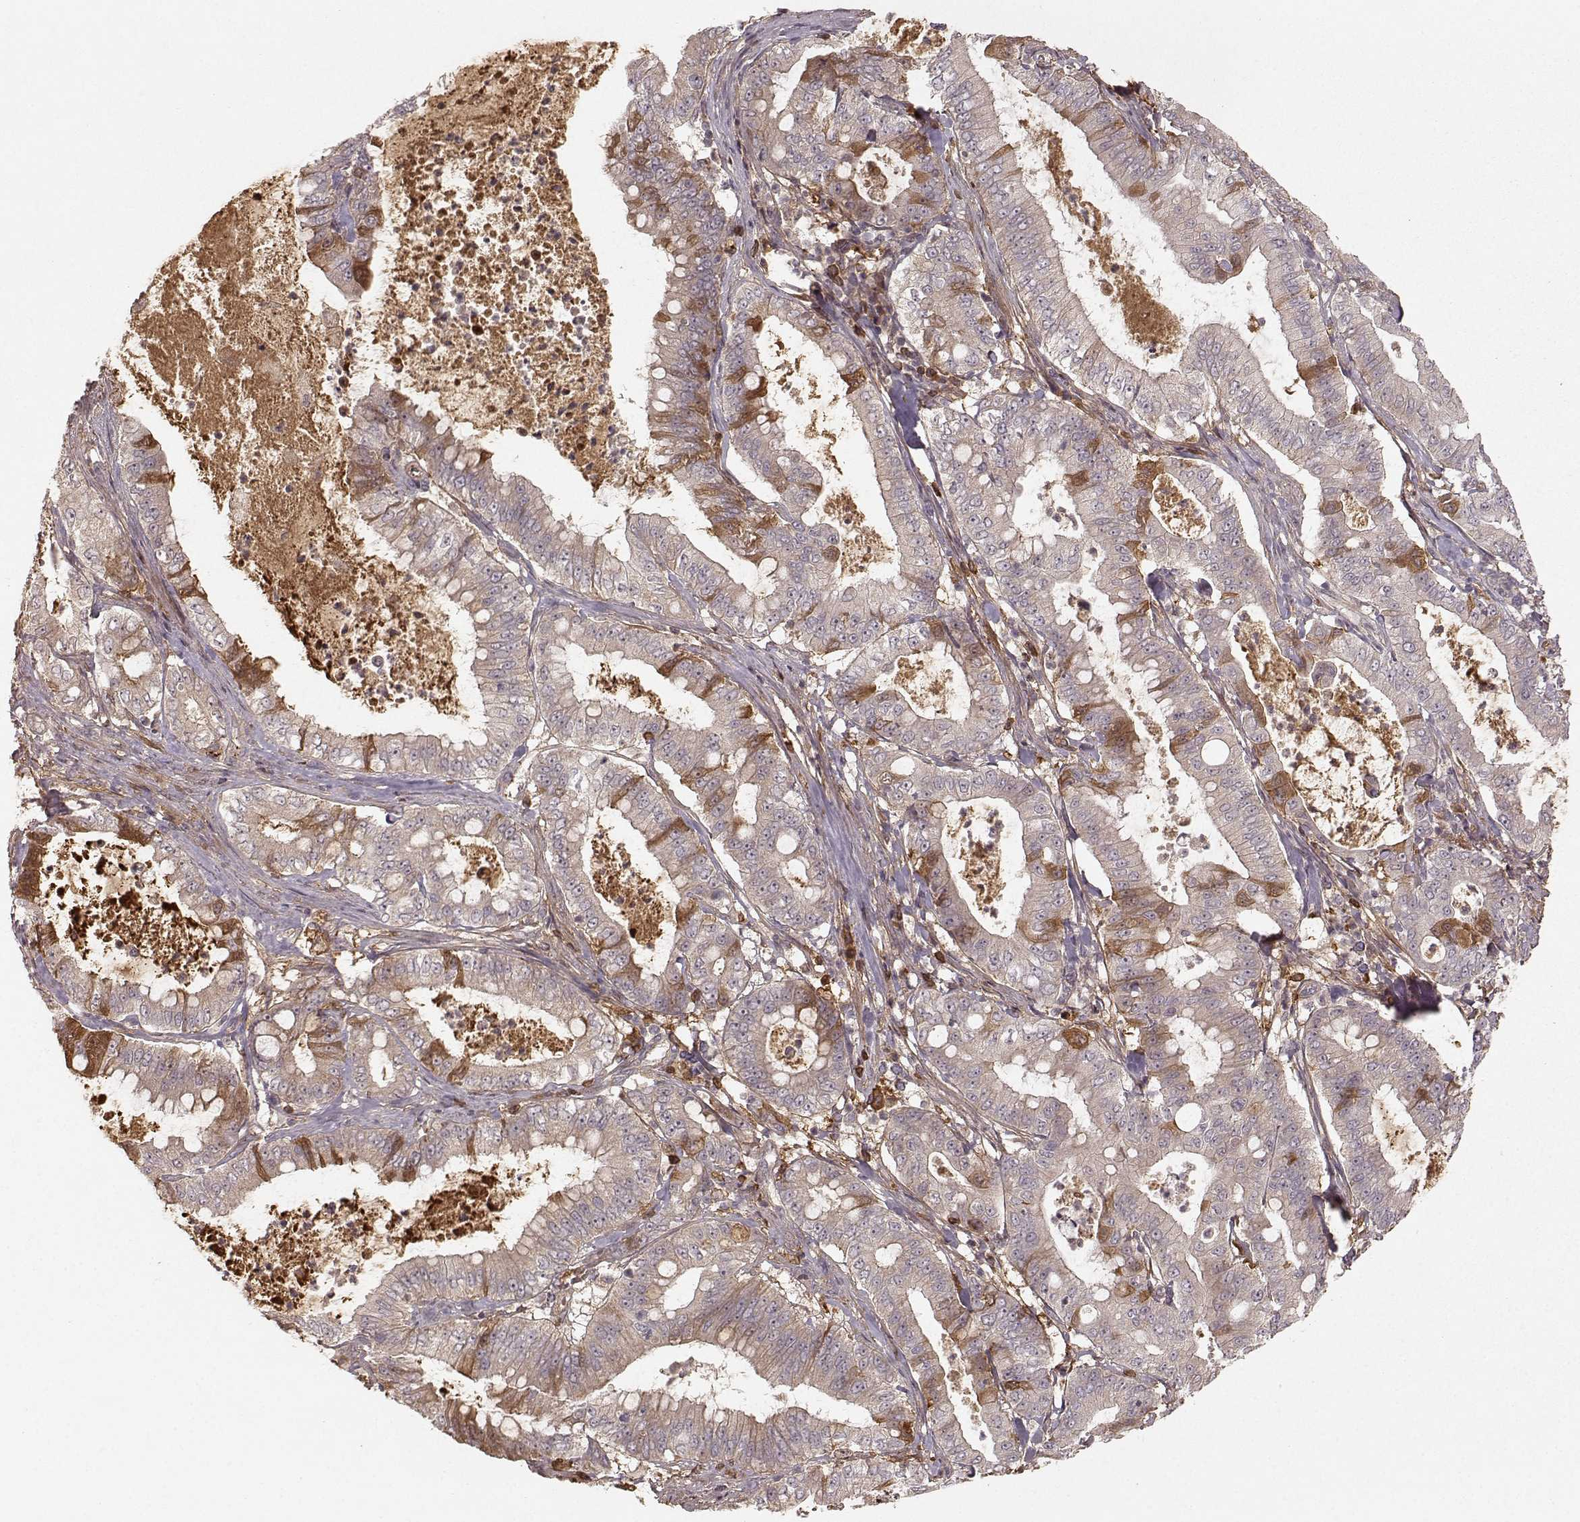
{"staining": {"intensity": "moderate", "quantity": "<25%", "location": "cytoplasmic/membranous"}, "tissue": "pancreatic cancer", "cell_type": "Tumor cells", "image_type": "cancer", "snomed": [{"axis": "morphology", "description": "Adenocarcinoma, NOS"}, {"axis": "topography", "description": "Pancreas"}], "caption": "A brown stain shows moderate cytoplasmic/membranous expression of a protein in pancreatic cancer tumor cells.", "gene": "WNT6", "patient": {"sex": "male", "age": 71}}